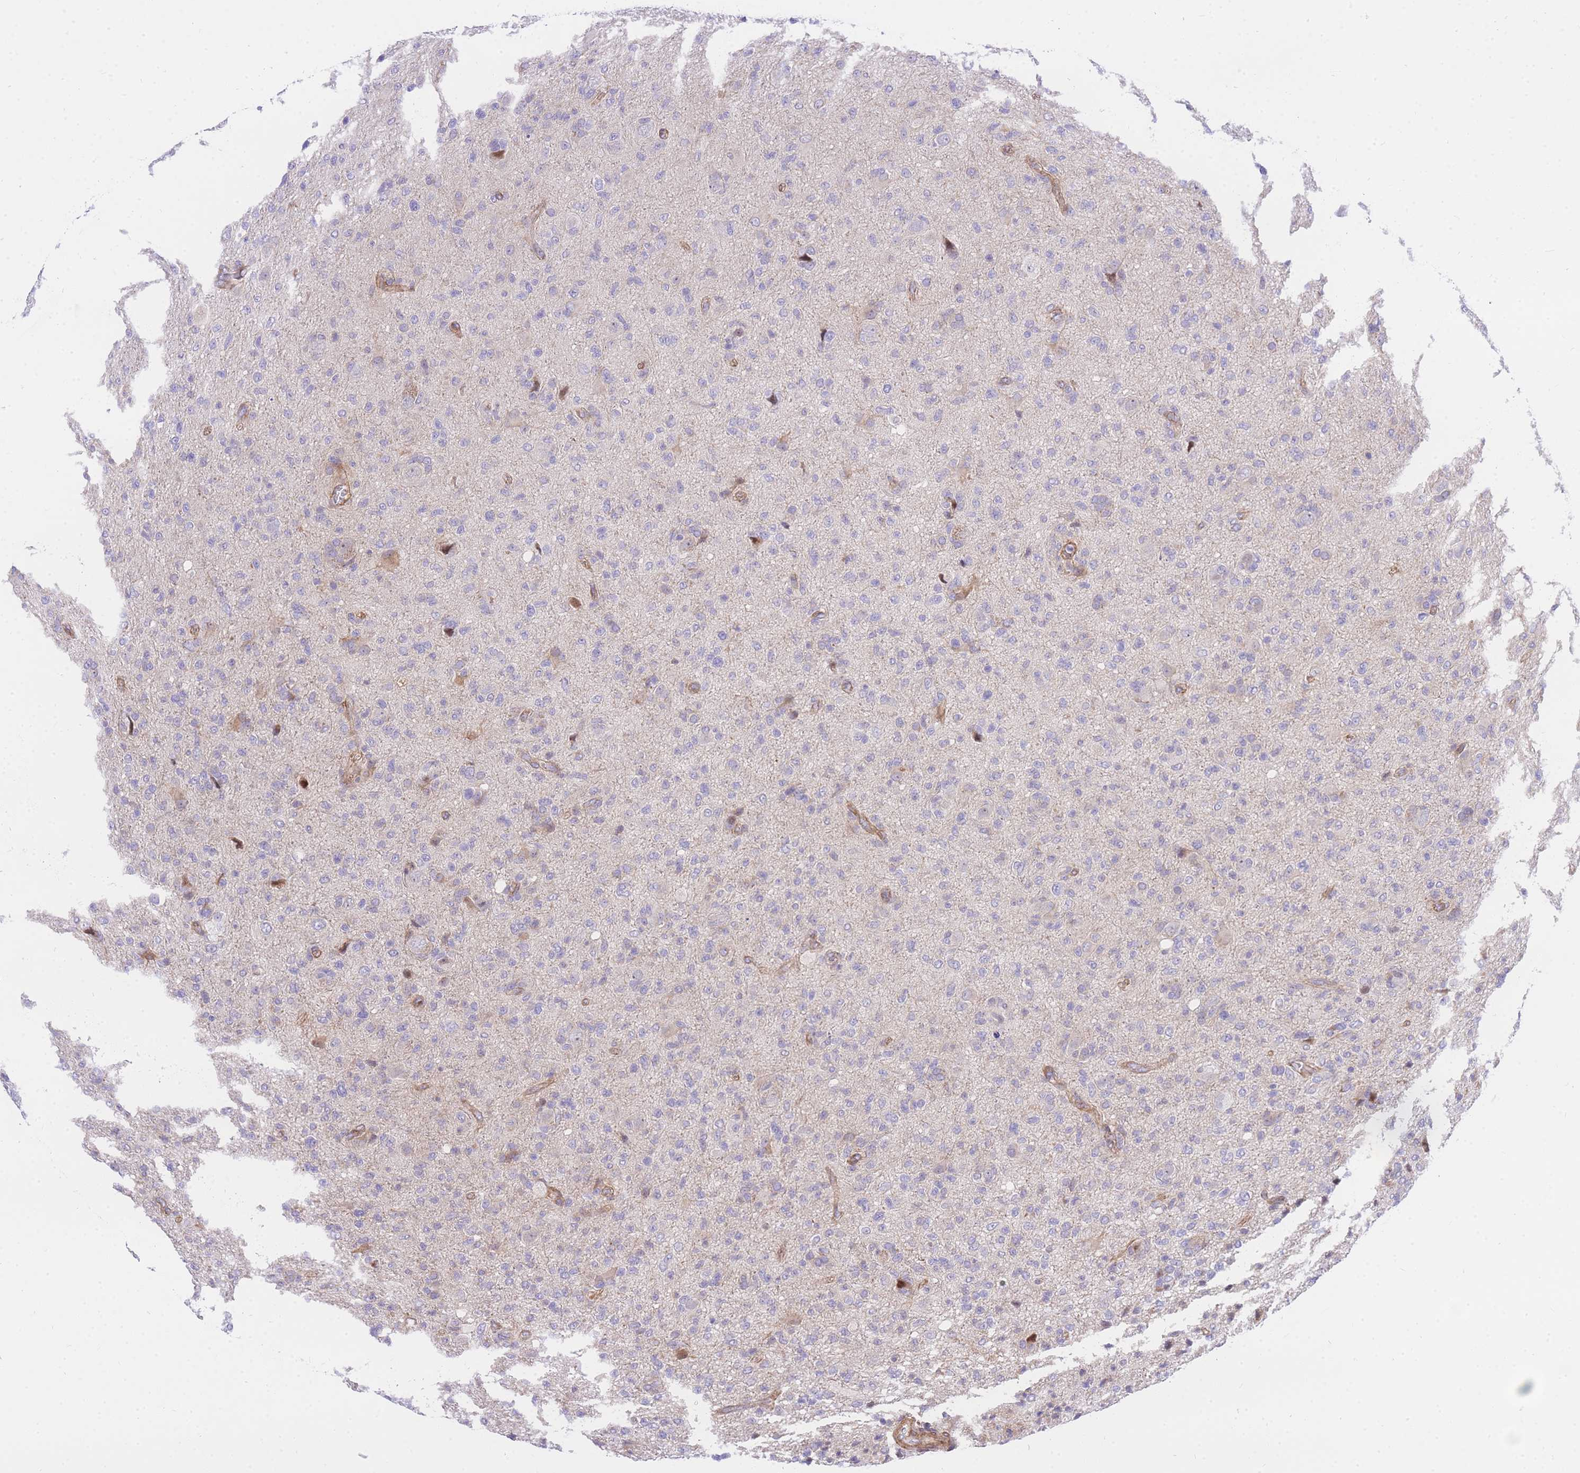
{"staining": {"intensity": "negative", "quantity": "none", "location": "none"}, "tissue": "glioma", "cell_type": "Tumor cells", "image_type": "cancer", "snomed": [{"axis": "morphology", "description": "Glioma, malignant, High grade"}, {"axis": "topography", "description": "Brain"}], "caption": "There is no significant positivity in tumor cells of high-grade glioma (malignant).", "gene": "S100PBP", "patient": {"sex": "female", "age": 57}}